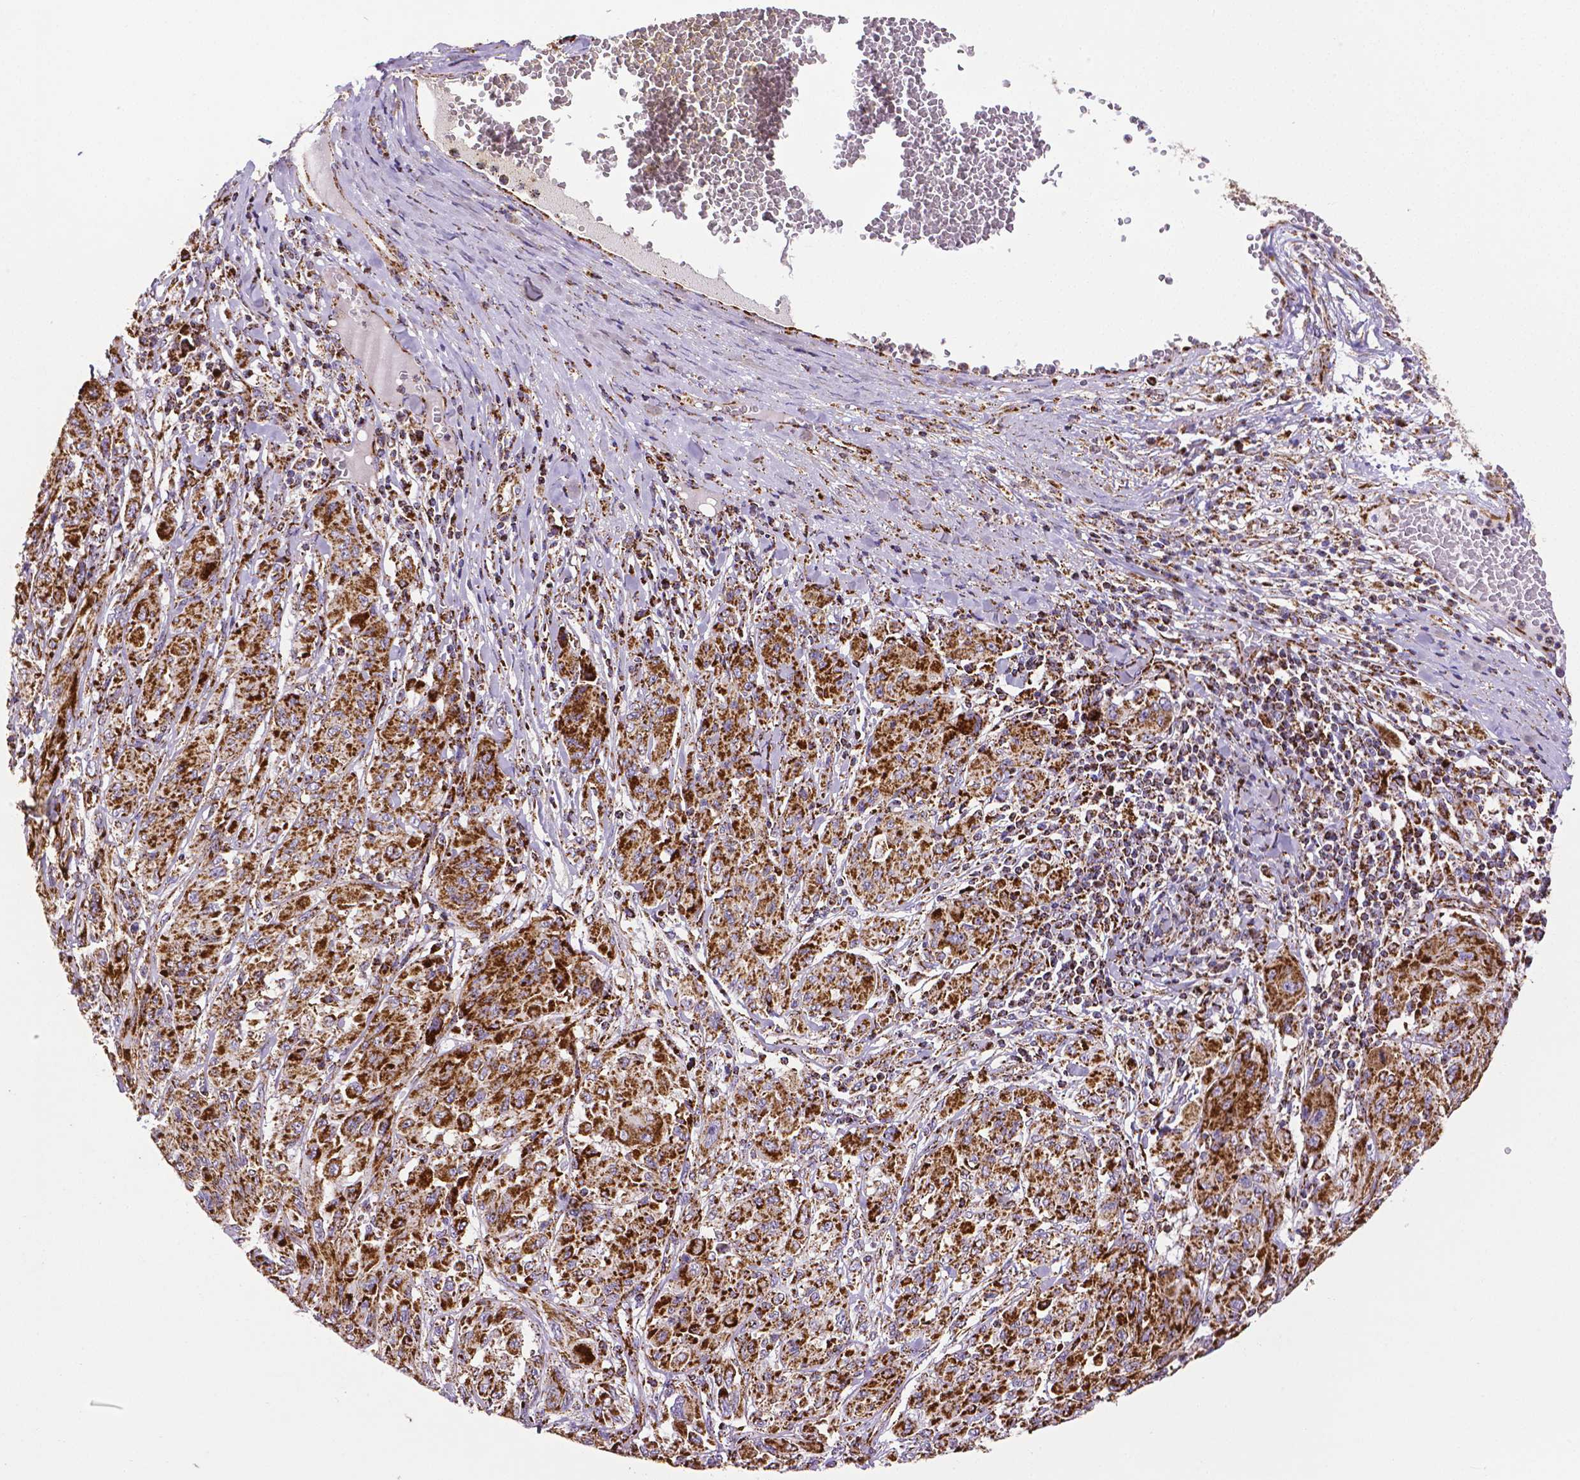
{"staining": {"intensity": "strong", "quantity": ">75%", "location": "cytoplasmic/membranous"}, "tissue": "melanoma", "cell_type": "Tumor cells", "image_type": "cancer", "snomed": [{"axis": "morphology", "description": "Malignant melanoma, NOS"}, {"axis": "topography", "description": "Skin"}], "caption": "This photomicrograph reveals immunohistochemistry (IHC) staining of human melanoma, with high strong cytoplasmic/membranous staining in approximately >75% of tumor cells.", "gene": "MACC1", "patient": {"sex": "female", "age": 91}}